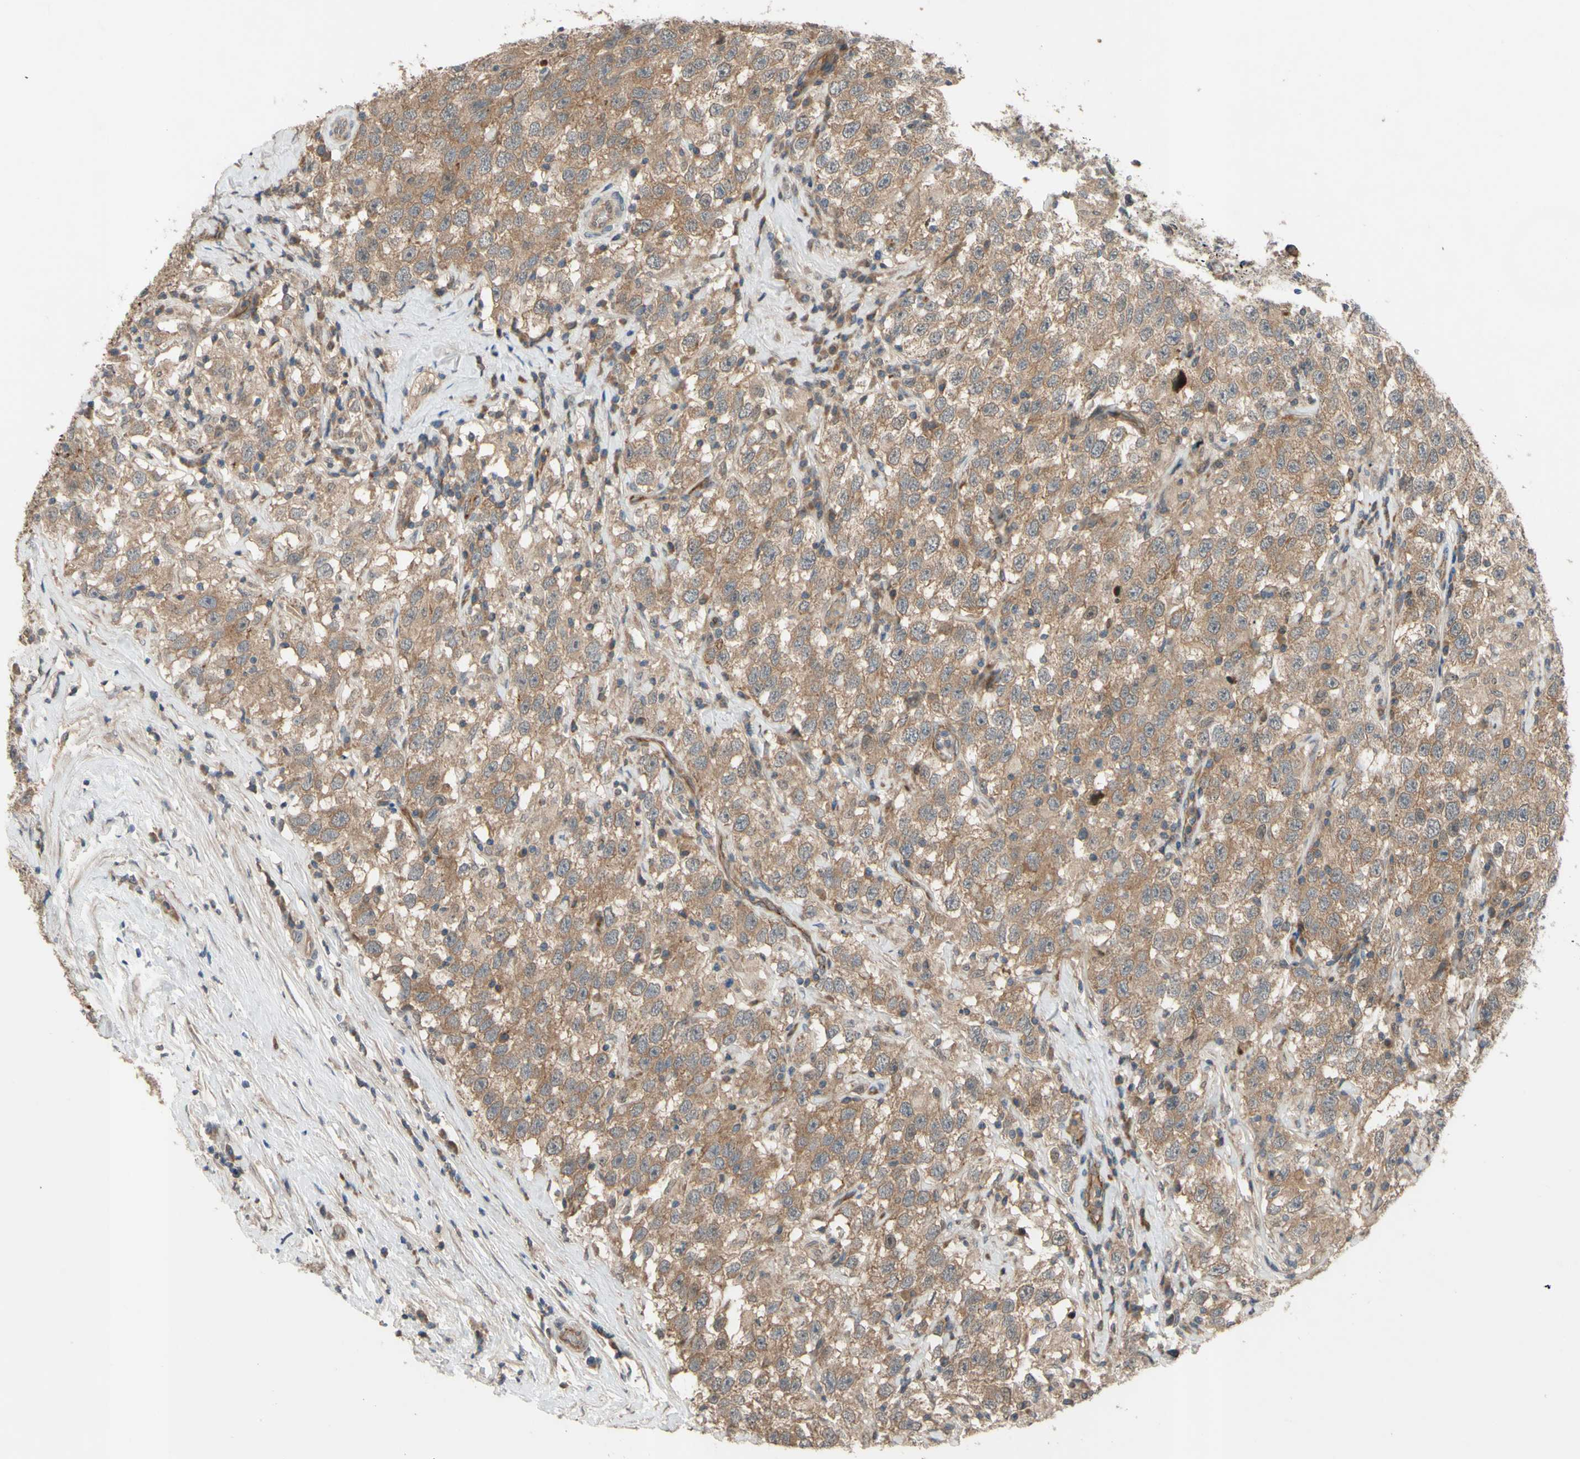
{"staining": {"intensity": "moderate", "quantity": ">75%", "location": "cytoplasmic/membranous"}, "tissue": "testis cancer", "cell_type": "Tumor cells", "image_type": "cancer", "snomed": [{"axis": "morphology", "description": "Seminoma, NOS"}, {"axis": "topography", "description": "Testis"}], "caption": "Seminoma (testis) stained with immunohistochemistry (IHC) demonstrates moderate cytoplasmic/membranous expression in approximately >75% of tumor cells.", "gene": "SHROOM4", "patient": {"sex": "male", "age": 41}}